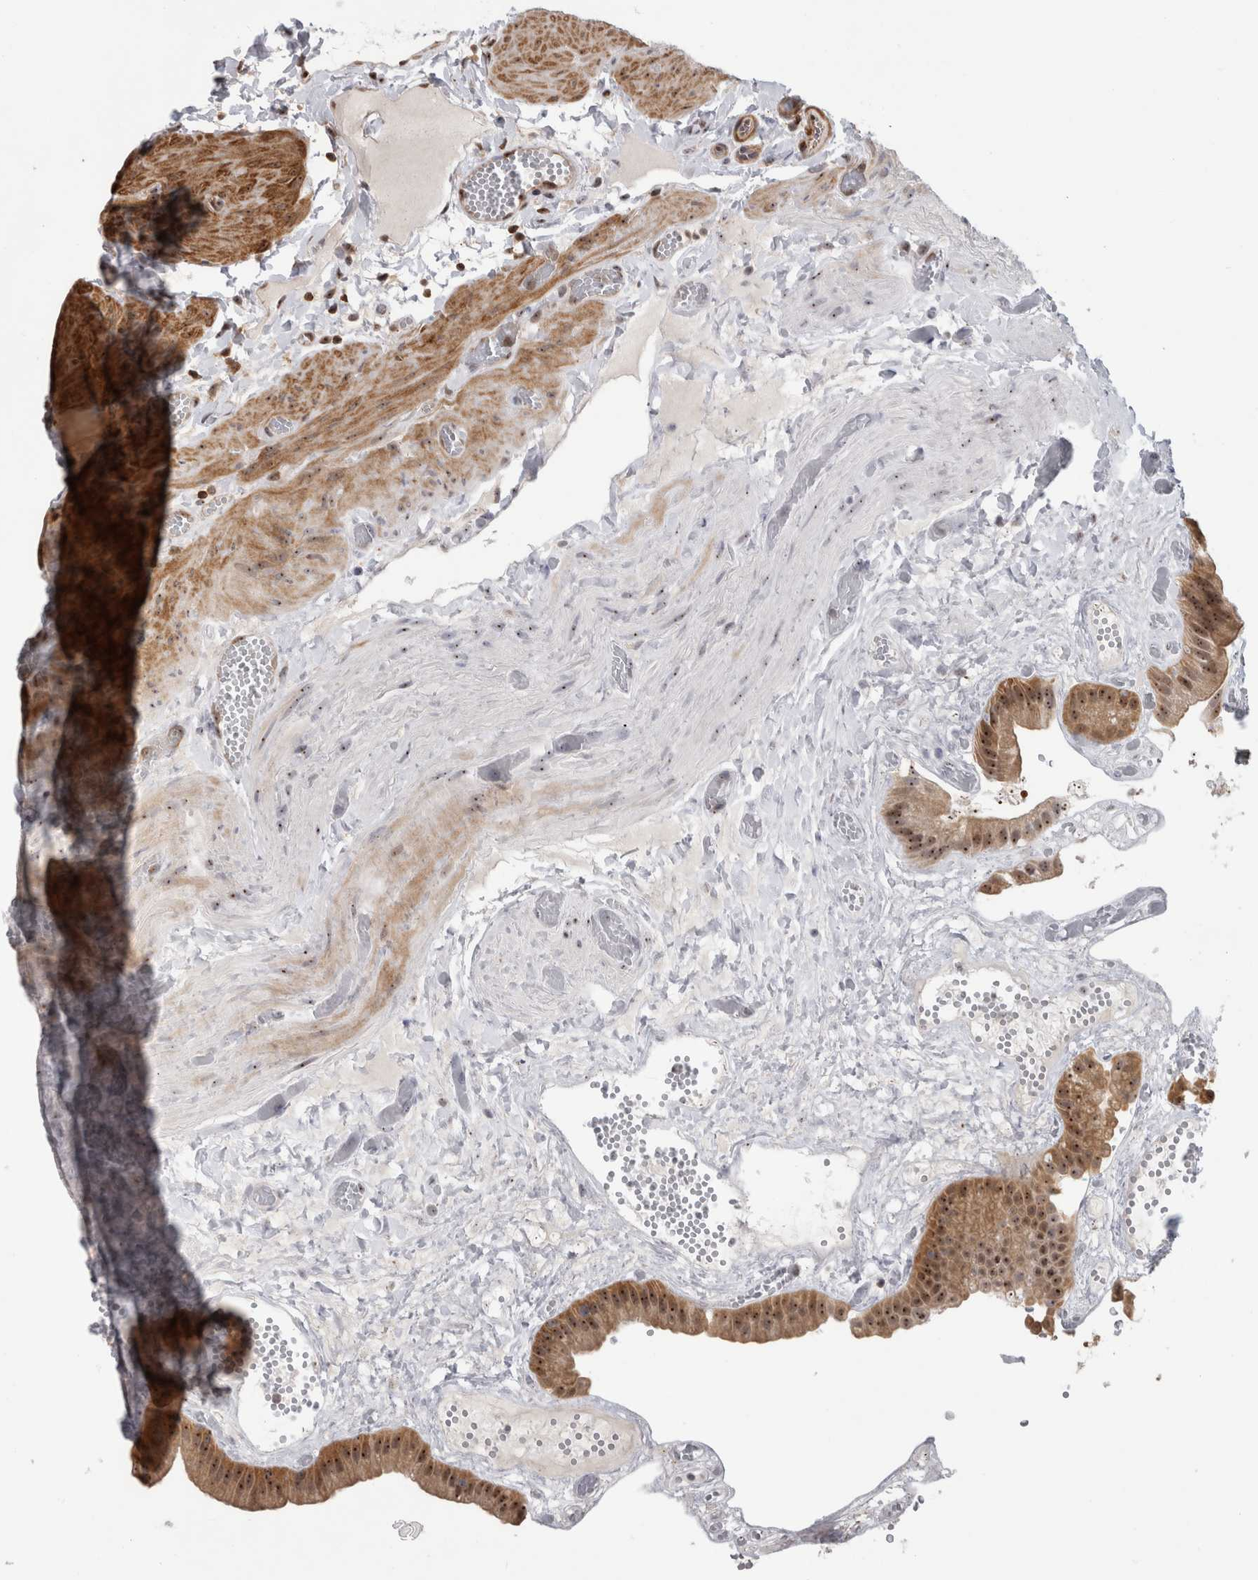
{"staining": {"intensity": "moderate", "quantity": ">75%", "location": "cytoplasmic/membranous,nuclear"}, "tissue": "gallbladder", "cell_type": "Glandular cells", "image_type": "normal", "snomed": [{"axis": "morphology", "description": "Normal tissue, NOS"}, {"axis": "topography", "description": "Gallbladder"}], "caption": "Glandular cells demonstrate moderate cytoplasmic/membranous,nuclear expression in approximately >75% of cells in benign gallbladder.", "gene": "TDRD7", "patient": {"sex": "female", "age": 64}}